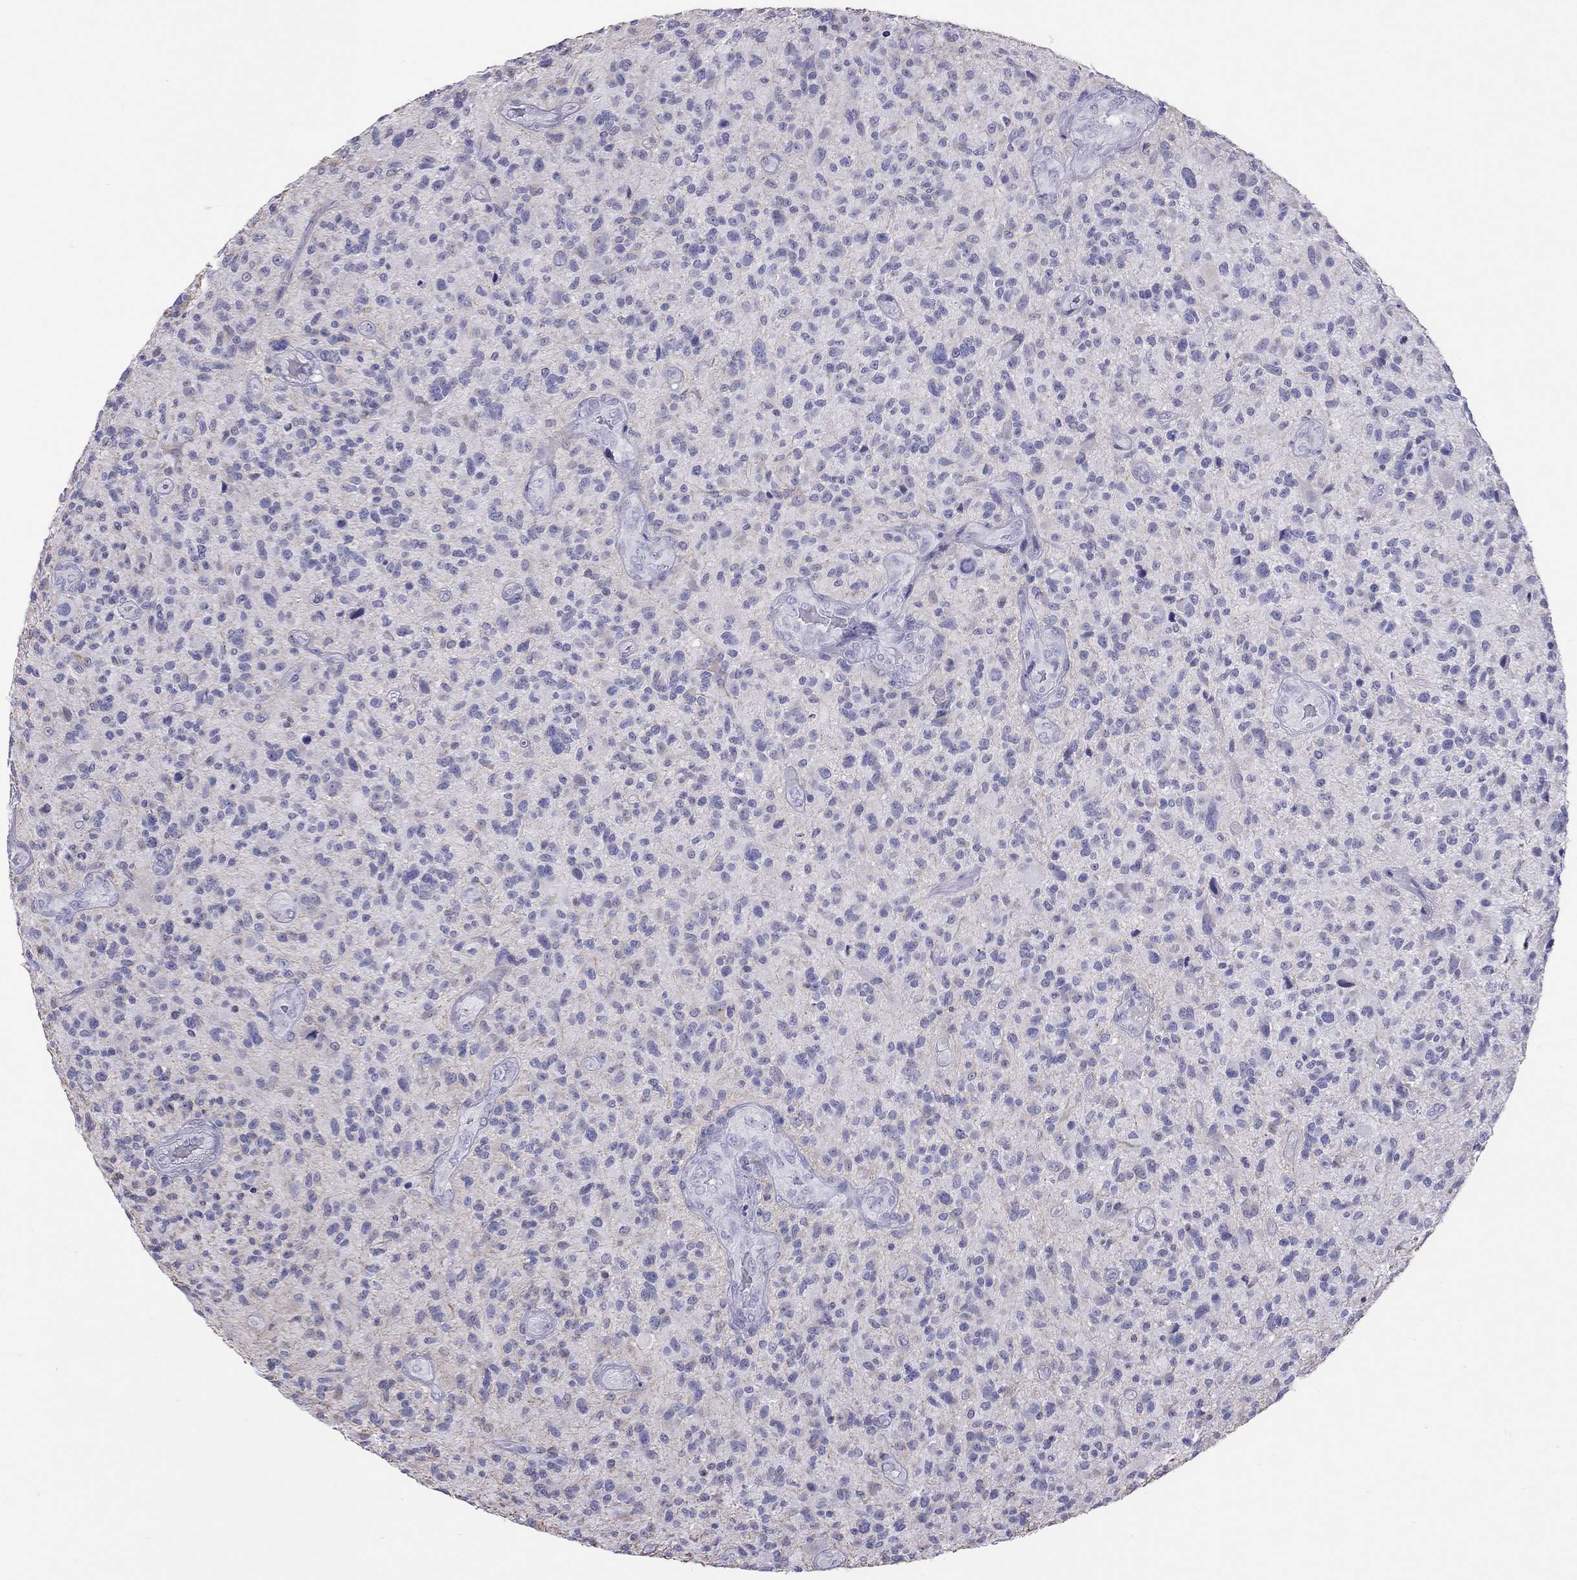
{"staining": {"intensity": "negative", "quantity": "none", "location": "none"}, "tissue": "glioma", "cell_type": "Tumor cells", "image_type": "cancer", "snomed": [{"axis": "morphology", "description": "Glioma, malignant, High grade"}, {"axis": "topography", "description": "Brain"}], "caption": "Histopathology image shows no significant protein expression in tumor cells of glioma.", "gene": "STAG3", "patient": {"sex": "male", "age": 47}}